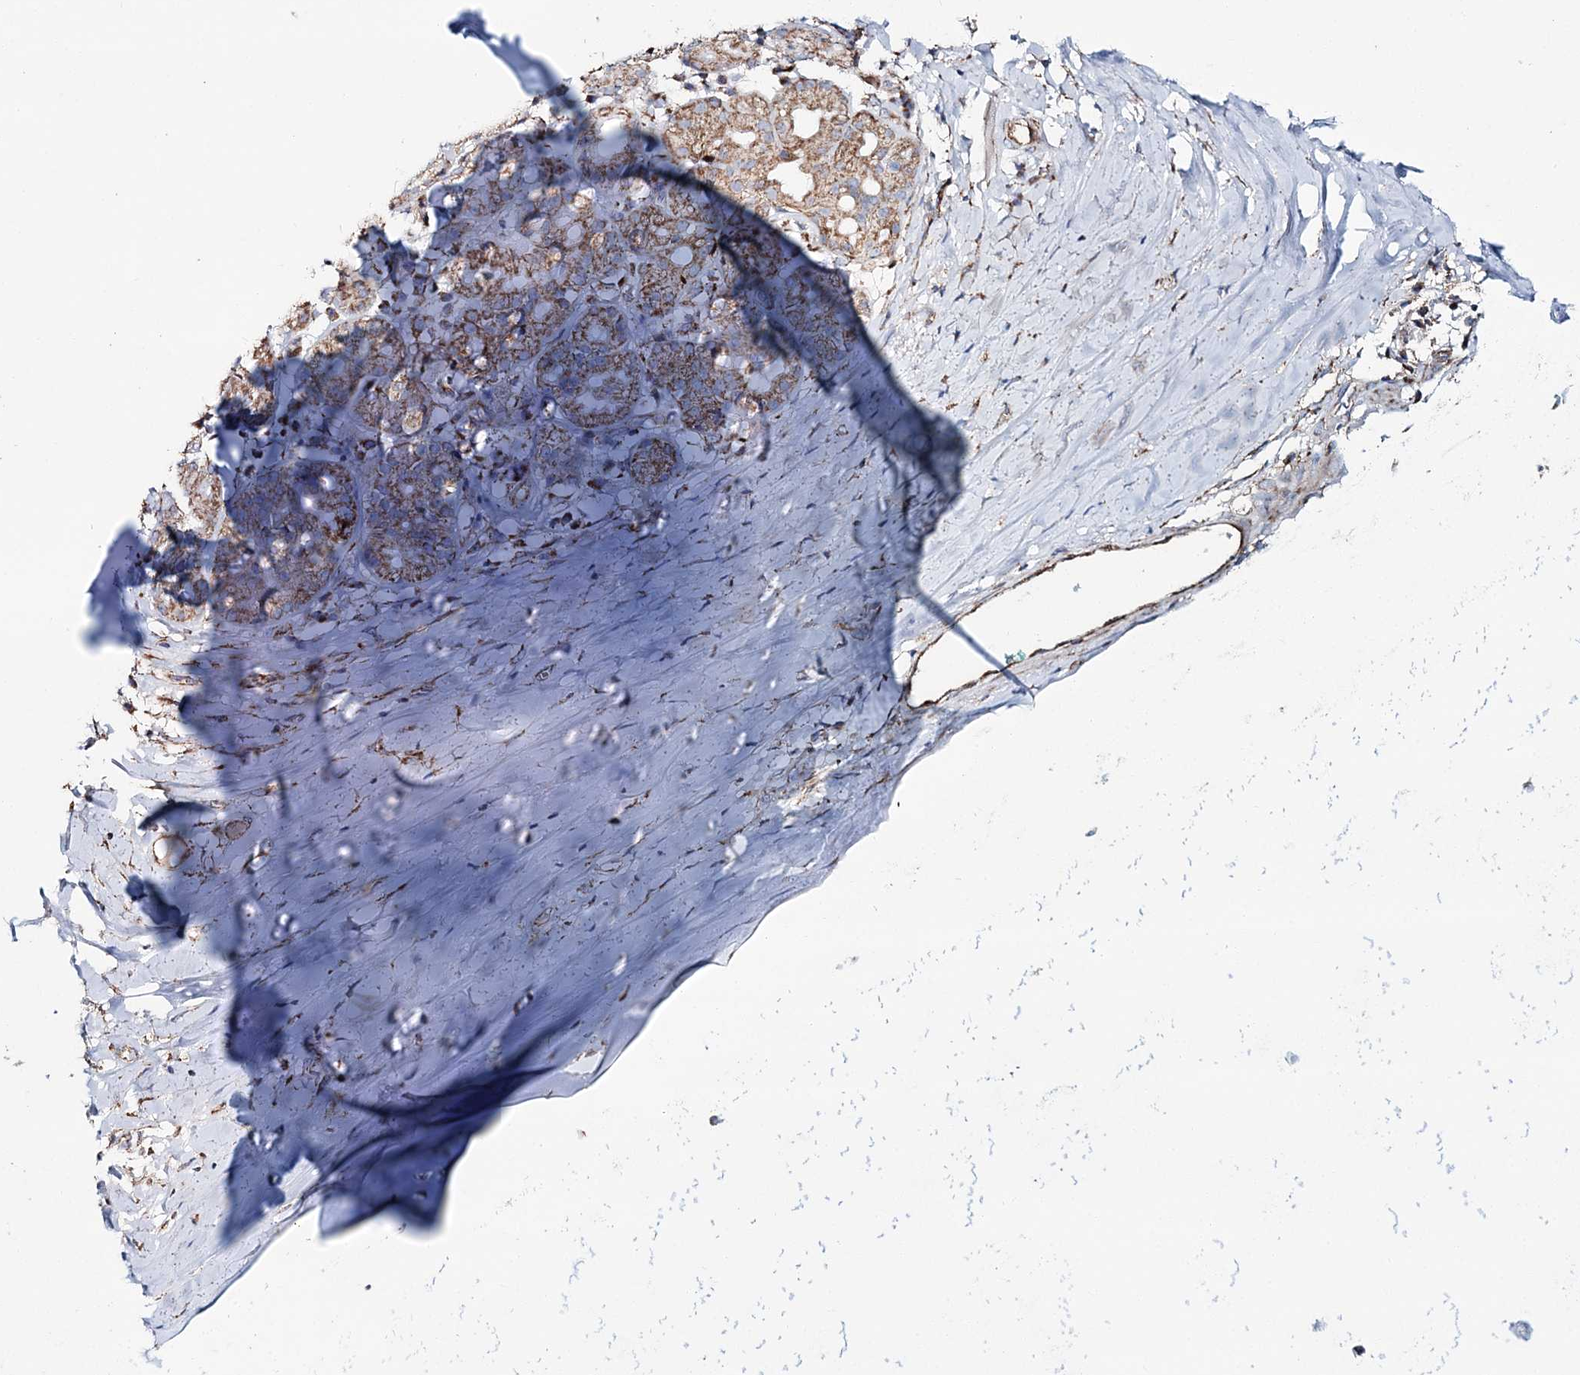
{"staining": {"intensity": "negative", "quantity": "none", "location": "none"}, "tissue": "adipose tissue", "cell_type": "Adipocytes", "image_type": "normal", "snomed": [{"axis": "morphology", "description": "Normal tissue, NOS"}, {"axis": "morphology", "description": "Basal cell carcinoma"}, {"axis": "topography", "description": "Cartilage tissue"}, {"axis": "topography", "description": "Nasopharynx"}, {"axis": "topography", "description": "Oral tissue"}], "caption": "Immunohistochemistry micrograph of normal adipose tissue: adipose tissue stained with DAB demonstrates no significant protein staining in adipocytes. (DAB (3,3'-diaminobenzidine) immunohistochemistry with hematoxylin counter stain).", "gene": "ARHGAP6", "patient": {"sex": "female", "age": 77}}